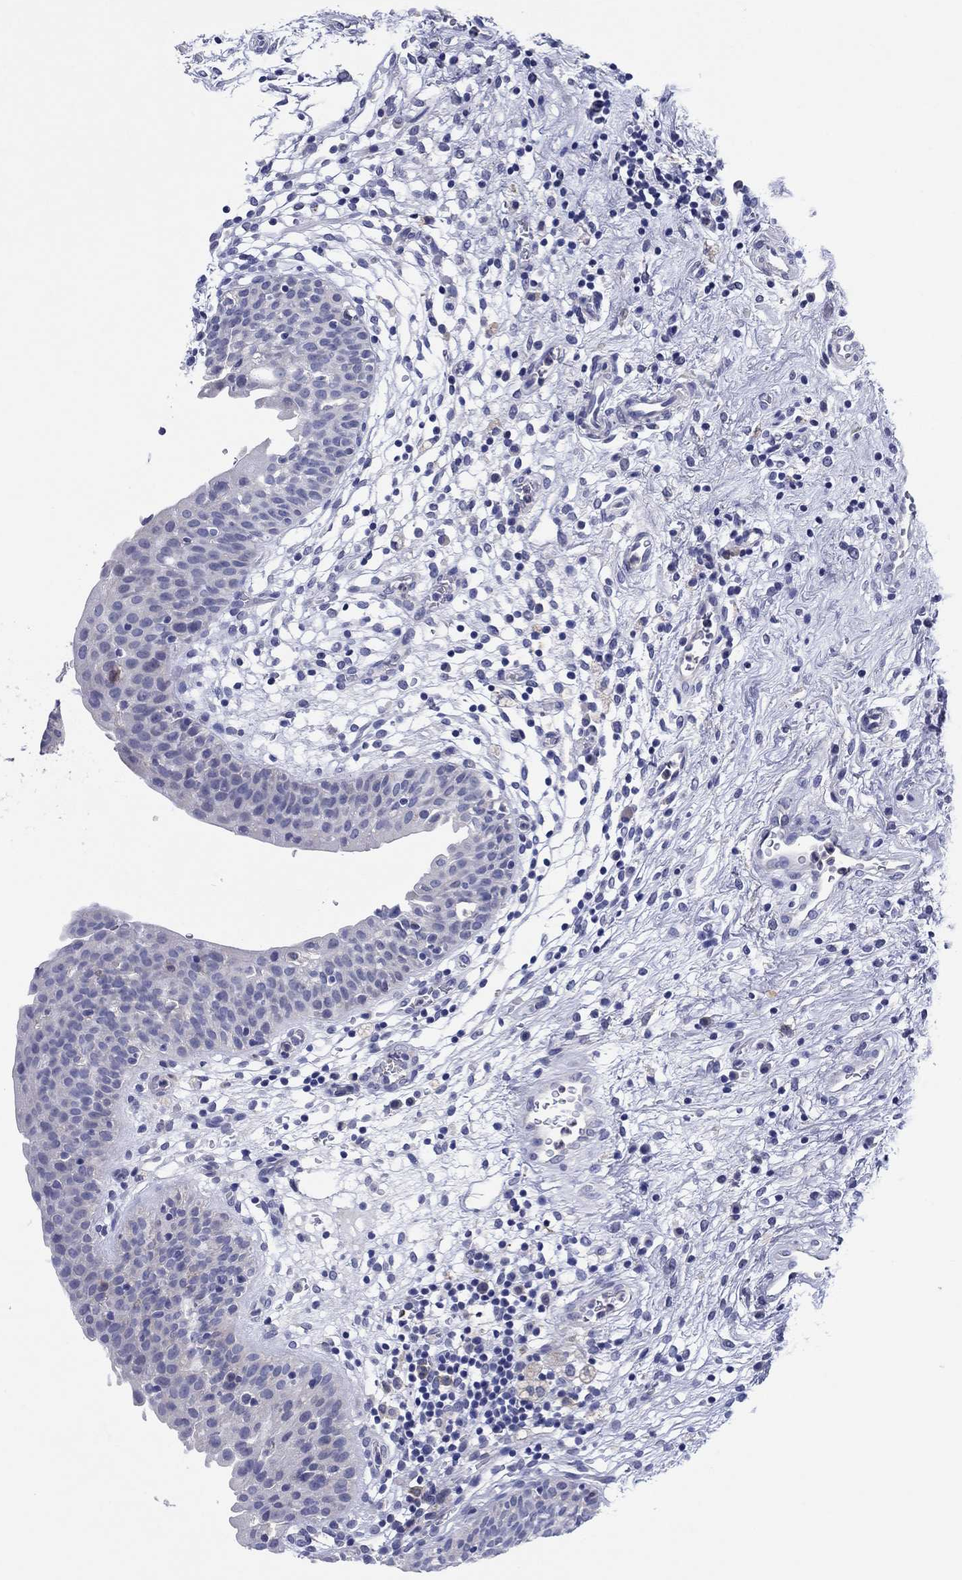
{"staining": {"intensity": "negative", "quantity": "none", "location": "none"}, "tissue": "urinary bladder", "cell_type": "Urothelial cells", "image_type": "normal", "snomed": [{"axis": "morphology", "description": "Normal tissue, NOS"}, {"axis": "topography", "description": "Urinary bladder"}], "caption": "Immunohistochemical staining of normal urinary bladder demonstrates no significant staining in urothelial cells. Nuclei are stained in blue.", "gene": "HDC", "patient": {"sex": "male", "age": 37}}